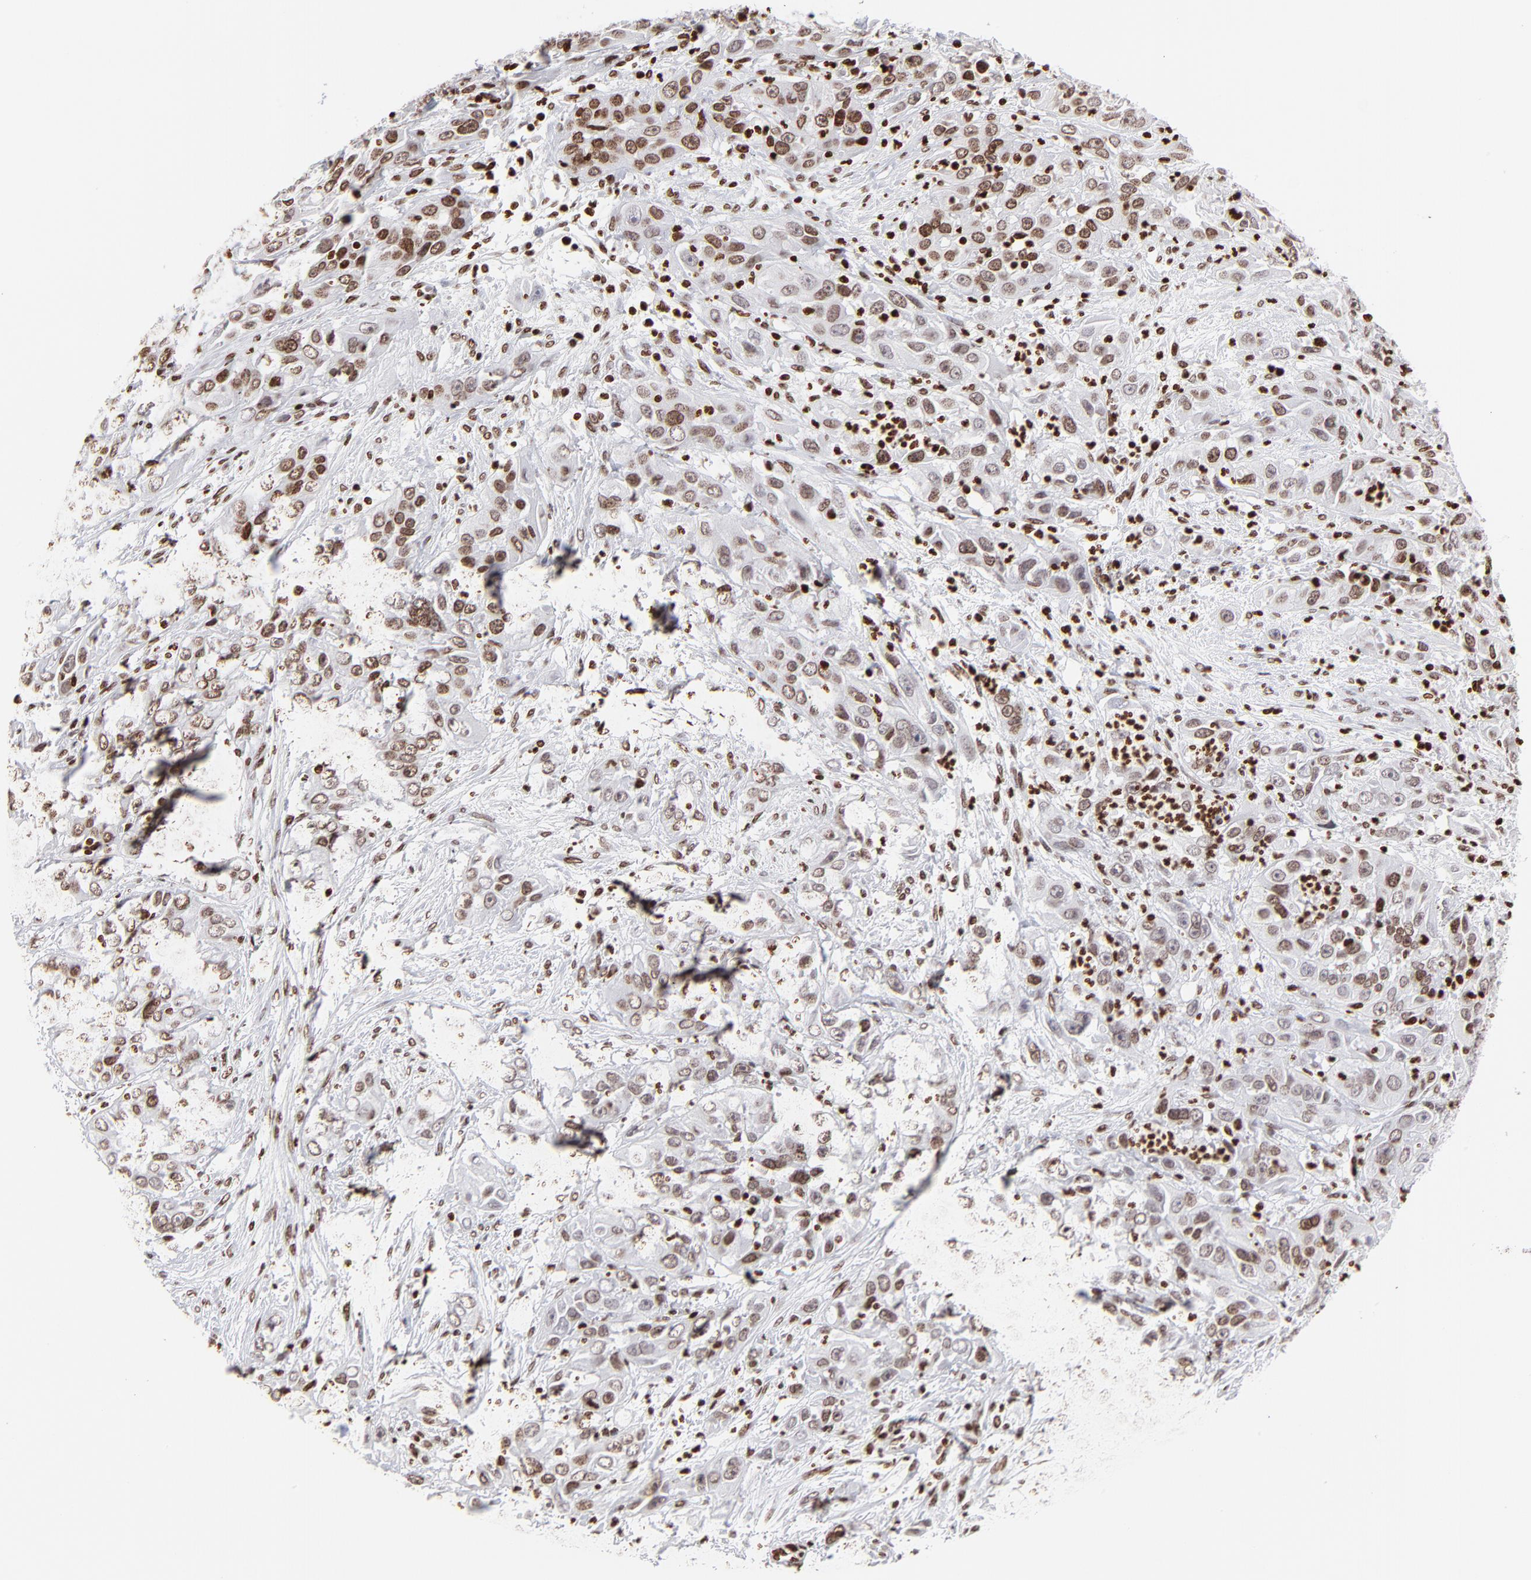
{"staining": {"intensity": "moderate", "quantity": ">75%", "location": "nuclear"}, "tissue": "cervical cancer", "cell_type": "Tumor cells", "image_type": "cancer", "snomed": [{"axis": "morphology", "description": "Squamous cell carcinoma, NOS"}, {"axis": "topography", "description": "Cervix"}], "caption": "Immunohistochemical staining of human squamous cell carcinoma (cervical) demonstrates moderate nuclear protein positivity in about >75% of tumor cells. (Stains: DAB (3,3'-diaminobenzidine) in brown, nuclei in blue, Microscopy: brightfield microscopy at high magnification).", "gene": "RTL4", "patient": {"sex": "female", "age": 32}}